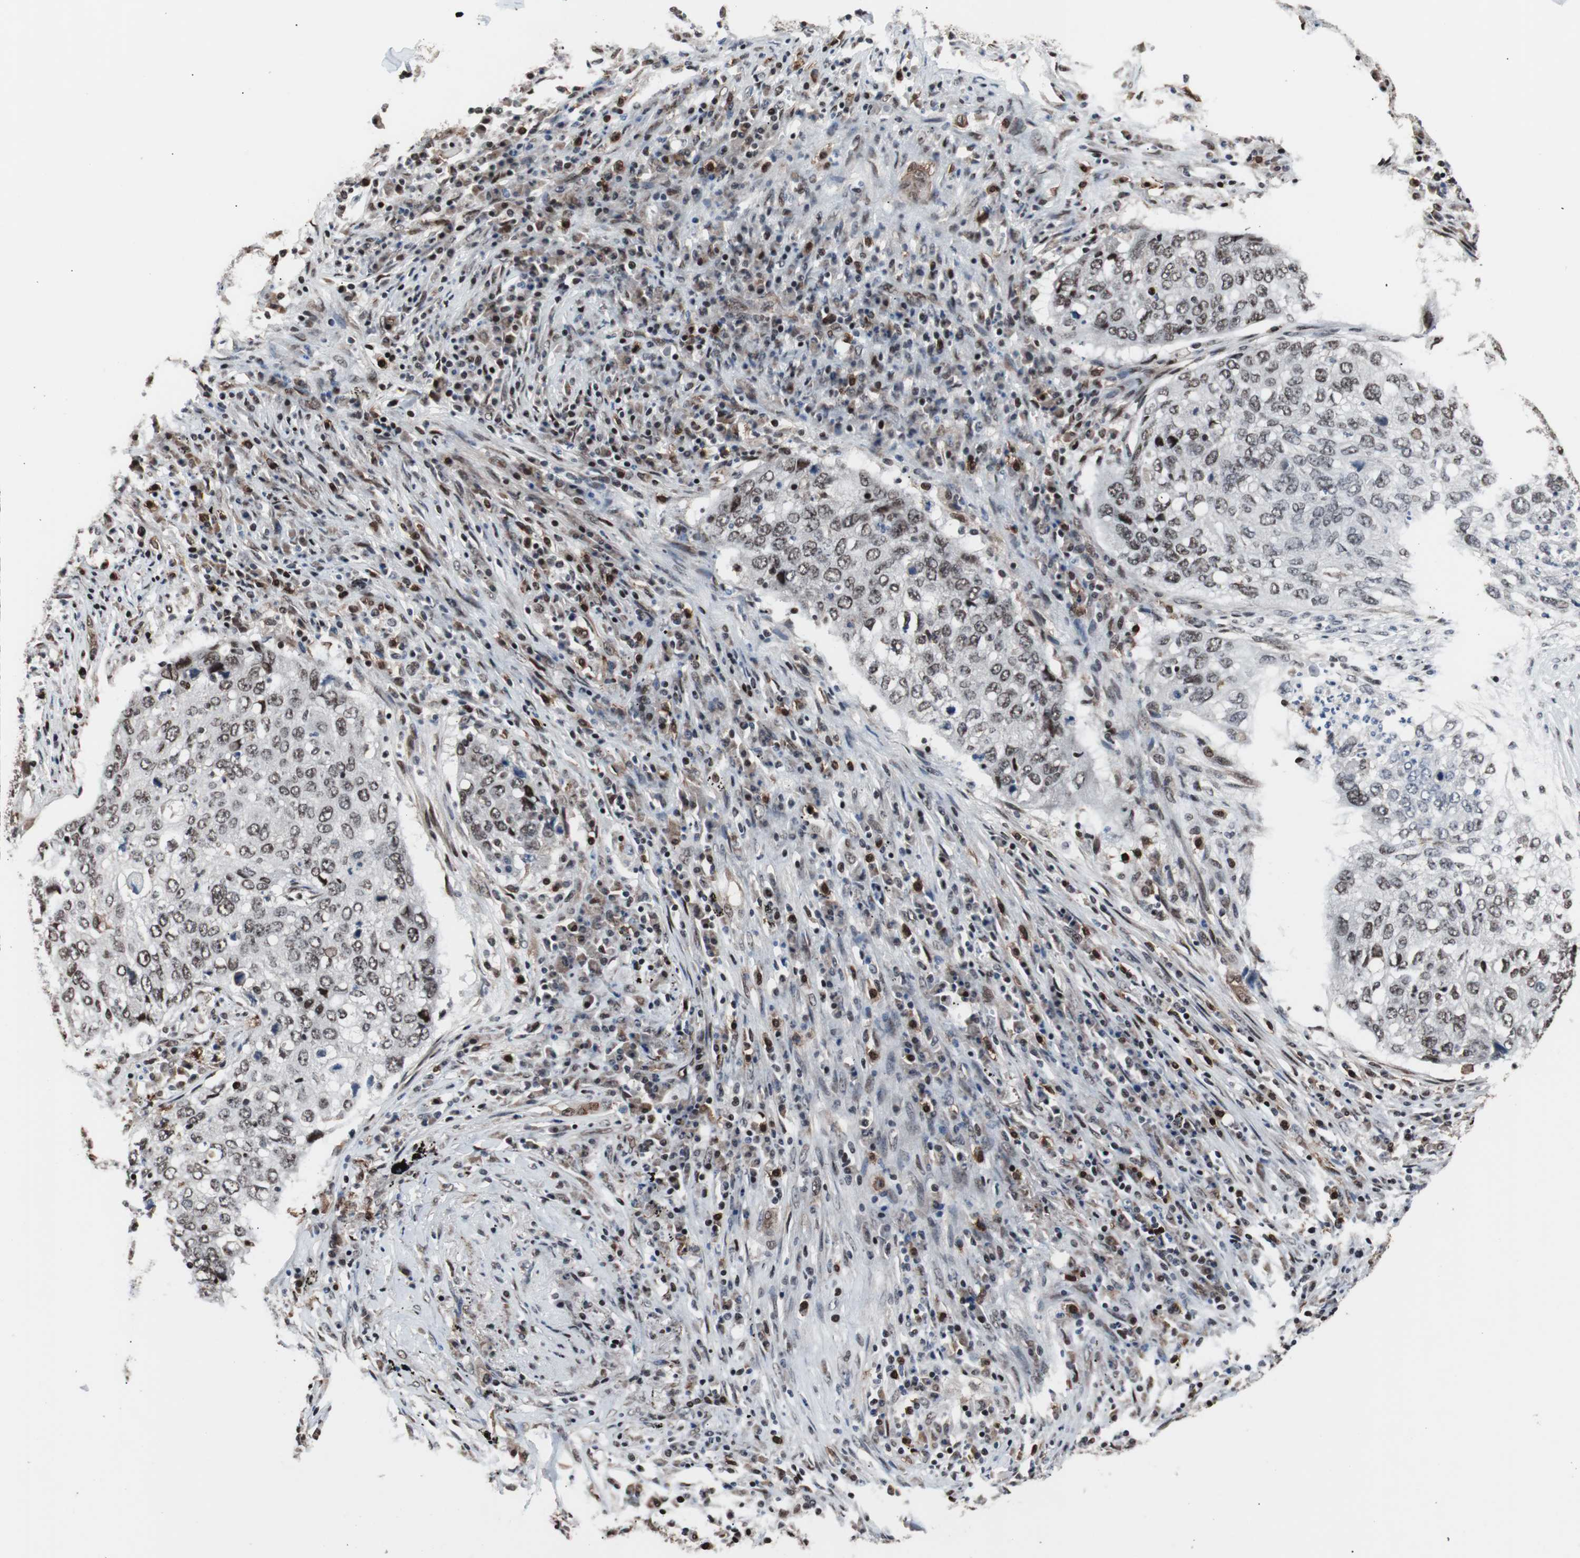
{"staining": {"intensity": "moderate", "quantity": "25%-75%", "location": "nuclear"}, "tissue": "lung cancer", "cell_type": "Tumor cells", "image_type": "cancer", "snomed": [{"axis": "morphology", "description": "Squamous cell carcinoma, NOS"}, {"axis": "topography", "description": "Lung"}], "caption": "Human lung cancer stained with a protein marker displays moderate staining in tumor cells.", "gene": "POGZ", "patient": {"sex": "female", "age": 63}}